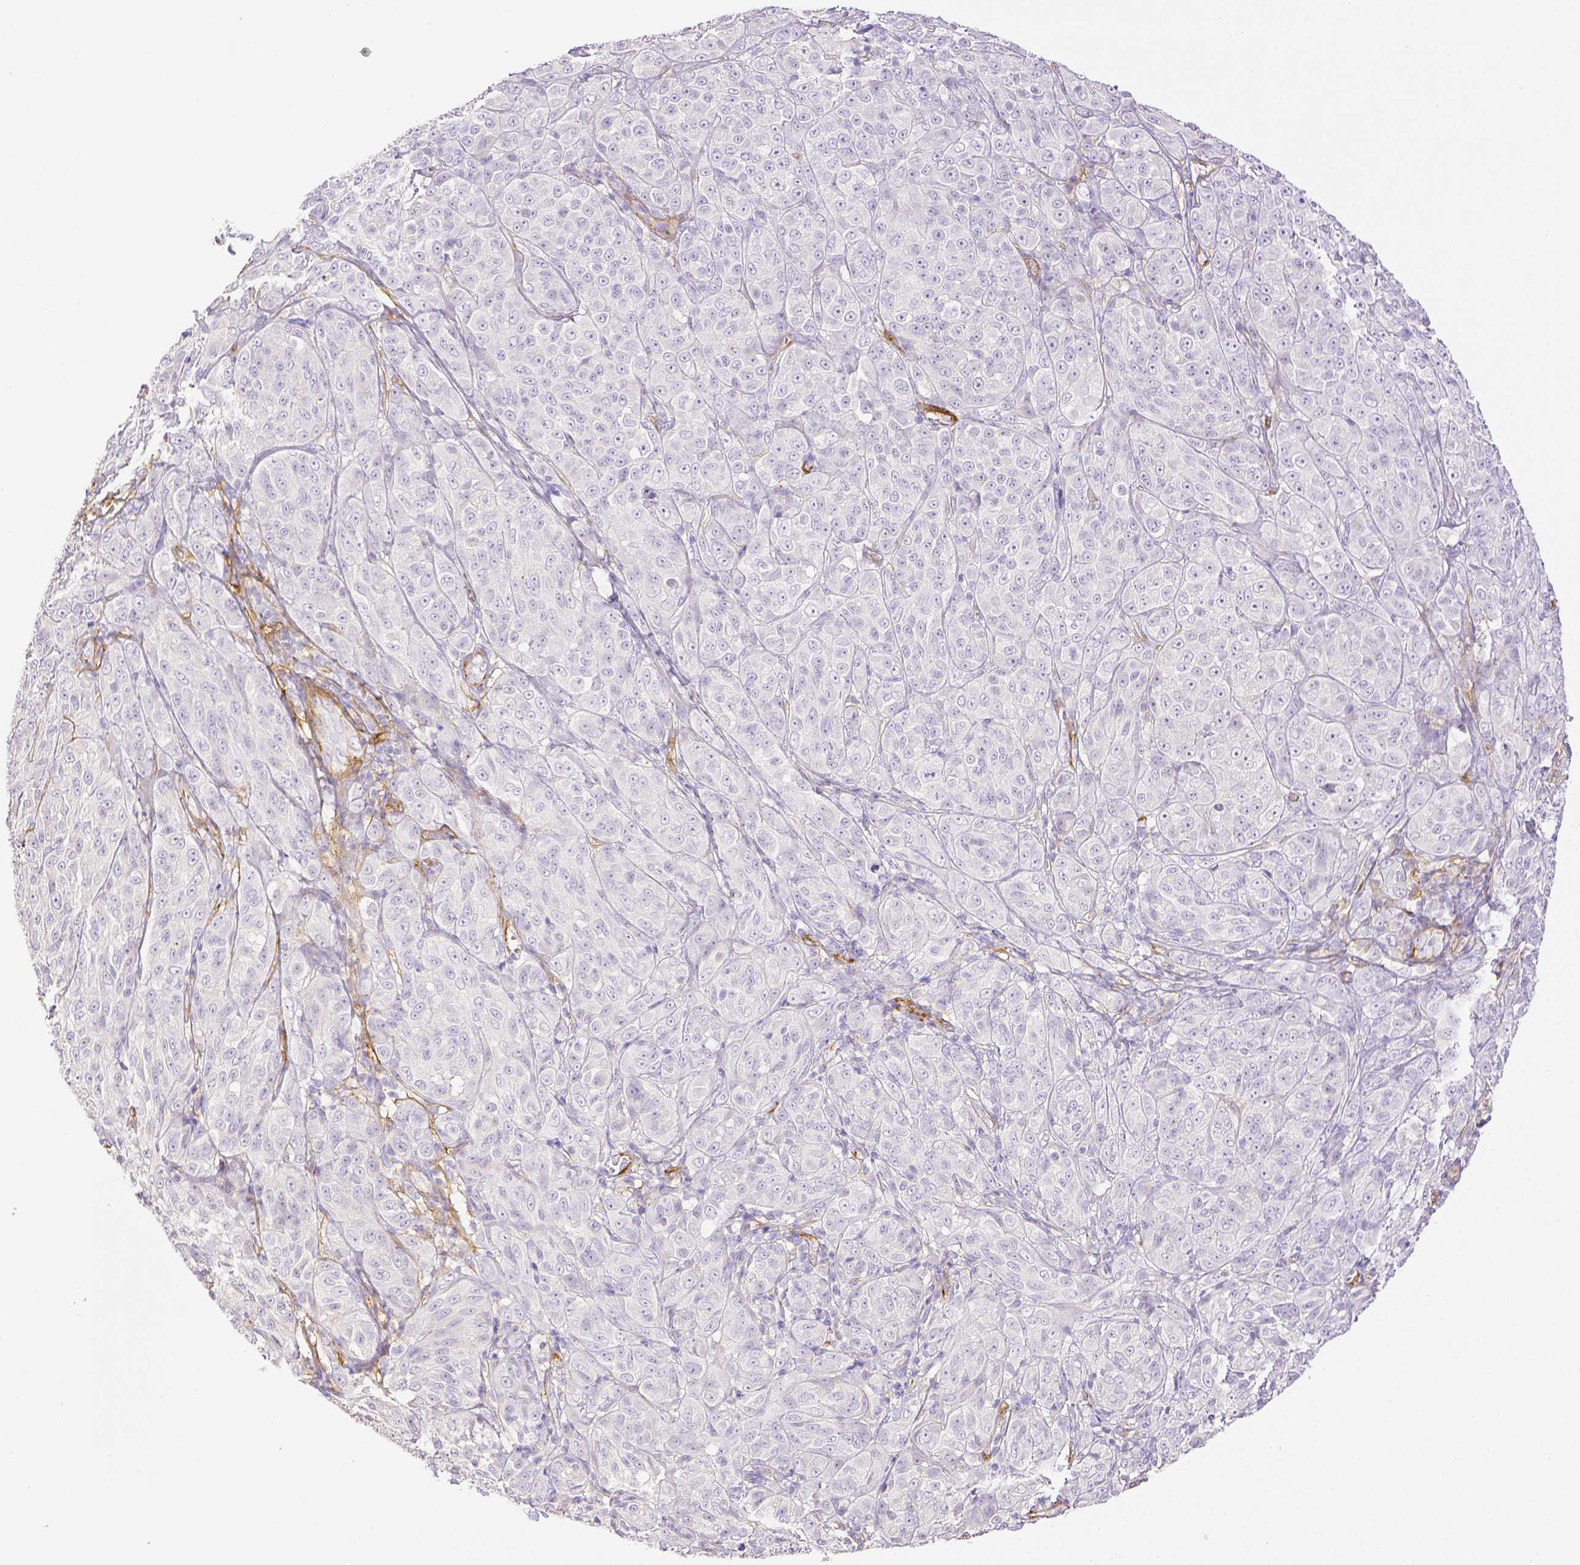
{"staining": {"intensity": "negative", "quantity": "none", "location": "none"}, "tissue": "melanoma", "cell_type": "Tumor cells", "image_type": "cancer", "snomed": [{"axis": "morphology", "description": "Malignant melanoma, NOS"}, {"axis": "topography", "description": "Skin"}], "caption": "This is a photomicrograph of immunohistochemistry (IHC) staining of melanoma, which shows no positivity in tumor cells.", "gene": "THY1", "patient": {"sex": "male", "age": 89}}